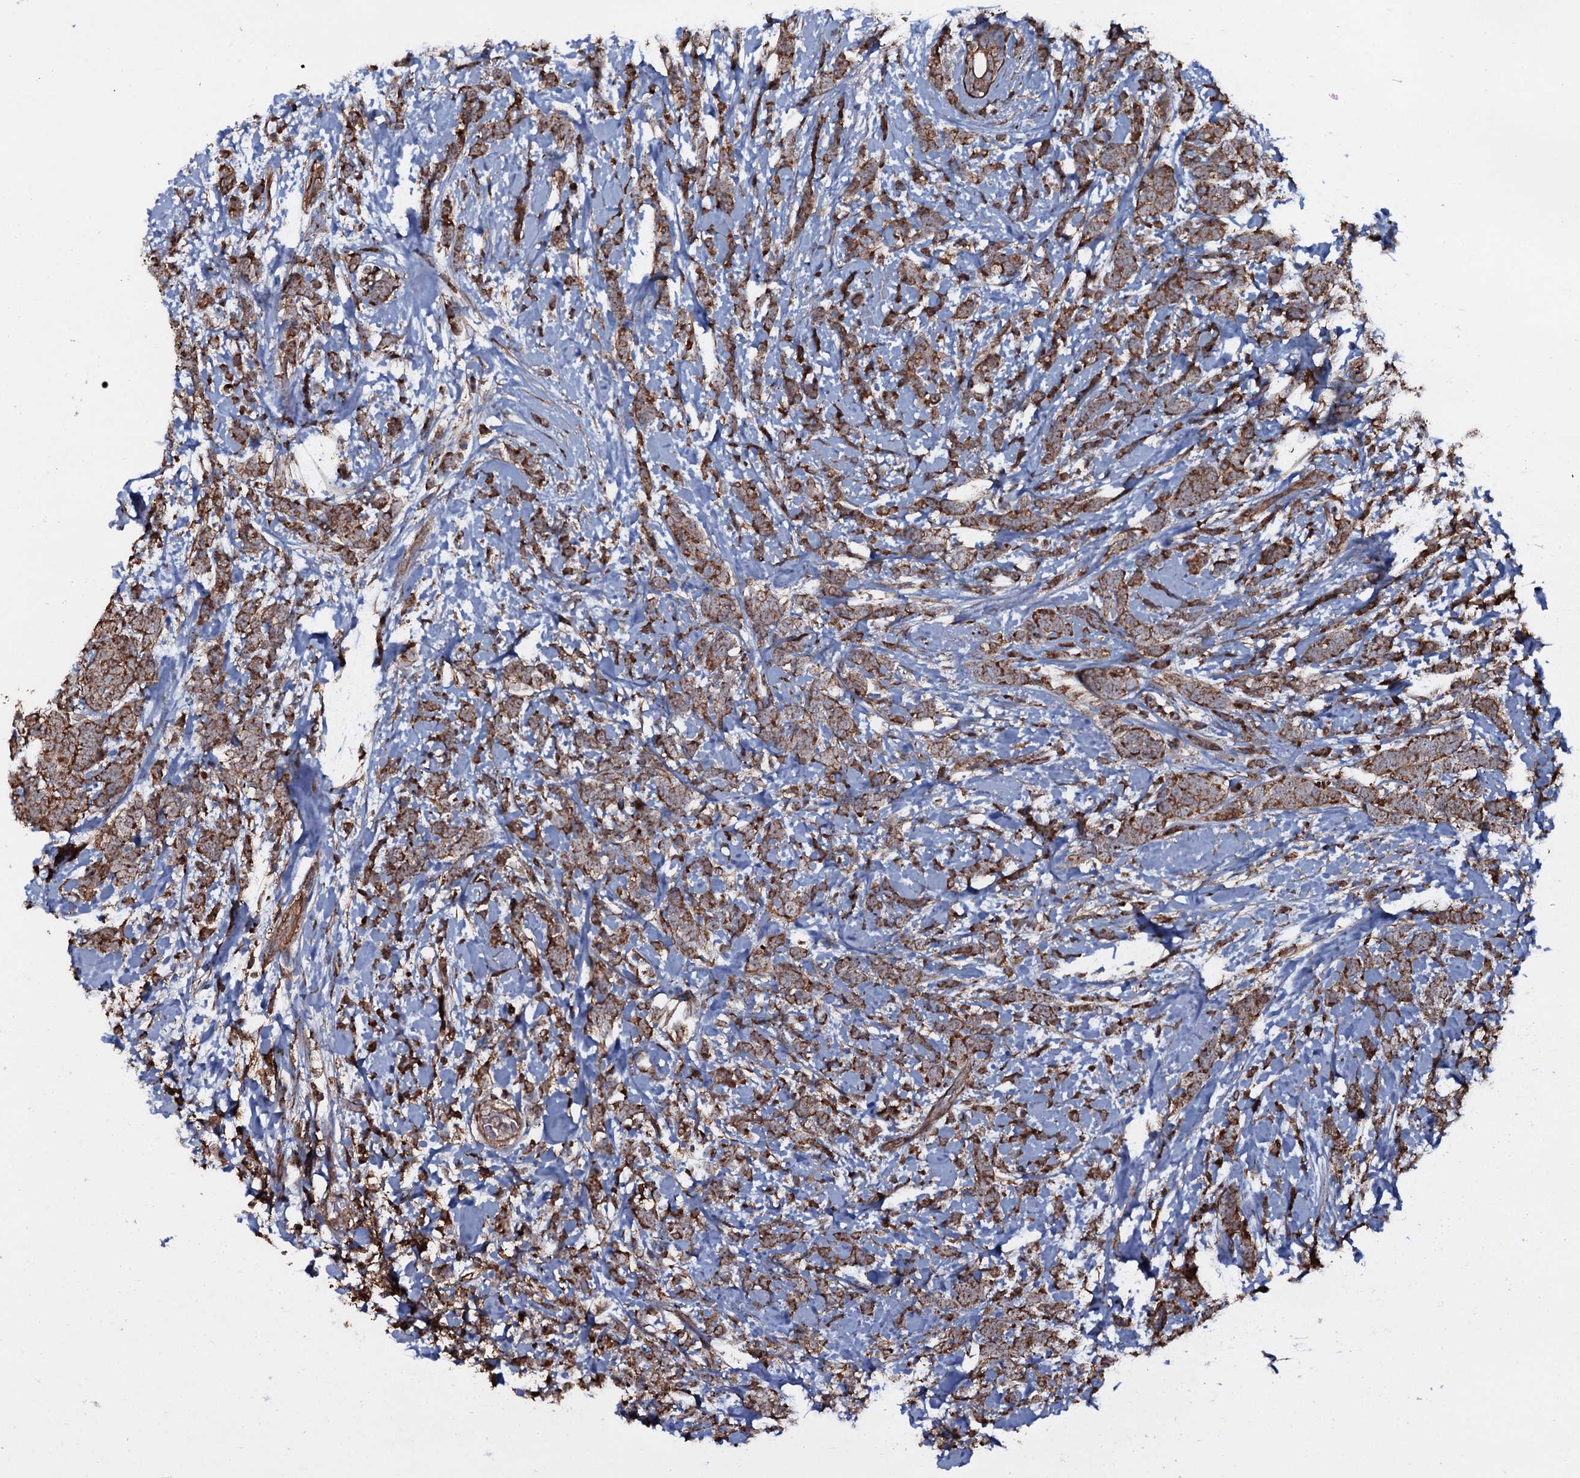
{"staining": {"intensity": "moderate", "quantity": ">75%", "location": "cytoplasmic/membranous"}, "tissue": "breast cancer", "cell_type": "Tumor cells", "image_type": "cancer", "snomed": [{"axis": "morphology", "description": "Lobular carcinoma"}, {"axis": "topography", "description": "Breast"}], "caption": "Moderate cytoplasmic/membranous staining for a protein is present in about >75% of tumor cells of breast lobular carcinoma using immunohistochemistry (IHC).", "gene": "VWA8", "patient": {"sex": "female", "age": 58}}